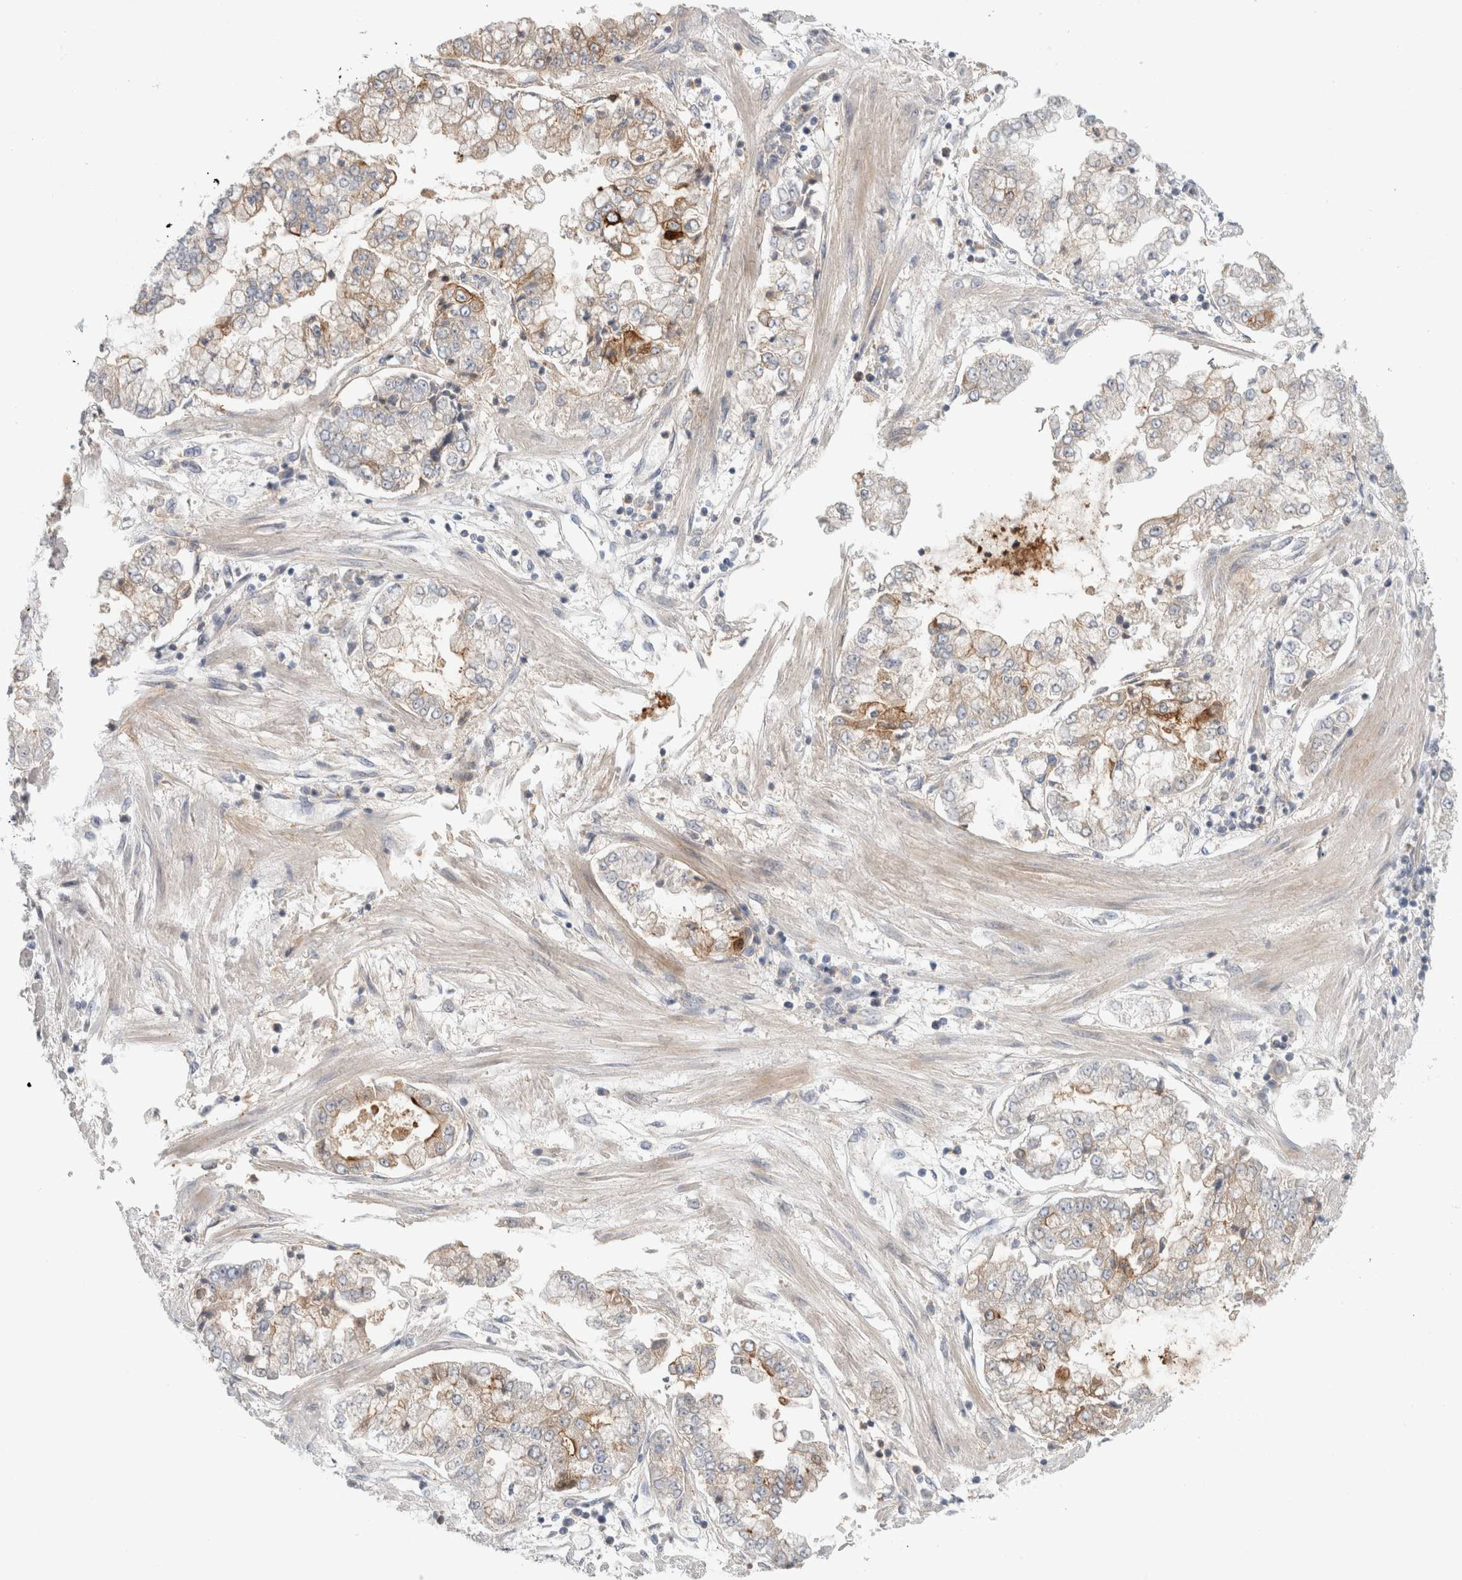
{"staining": {"intensity": "moderate", "quantity": "<25%", "location": "cytoplasmic/membranous"}, "tissue": "stomach cancer", "cell_type": "Tumor cells", "image_type": "cancer", "snomed": [{"axis": "morphology", "description": "Adenocarcinoma, NOS"}, {"axis": "topography", "description": "Stomach"}], "caption": "About <25% of tumor cells in human stomach cancer reveal moderate cytoplasmic/membranous protein positivity as visualized by brown immunohistochemical staining.", "gene": "CD55", "patient": {"sex": "male", "age": 76}}